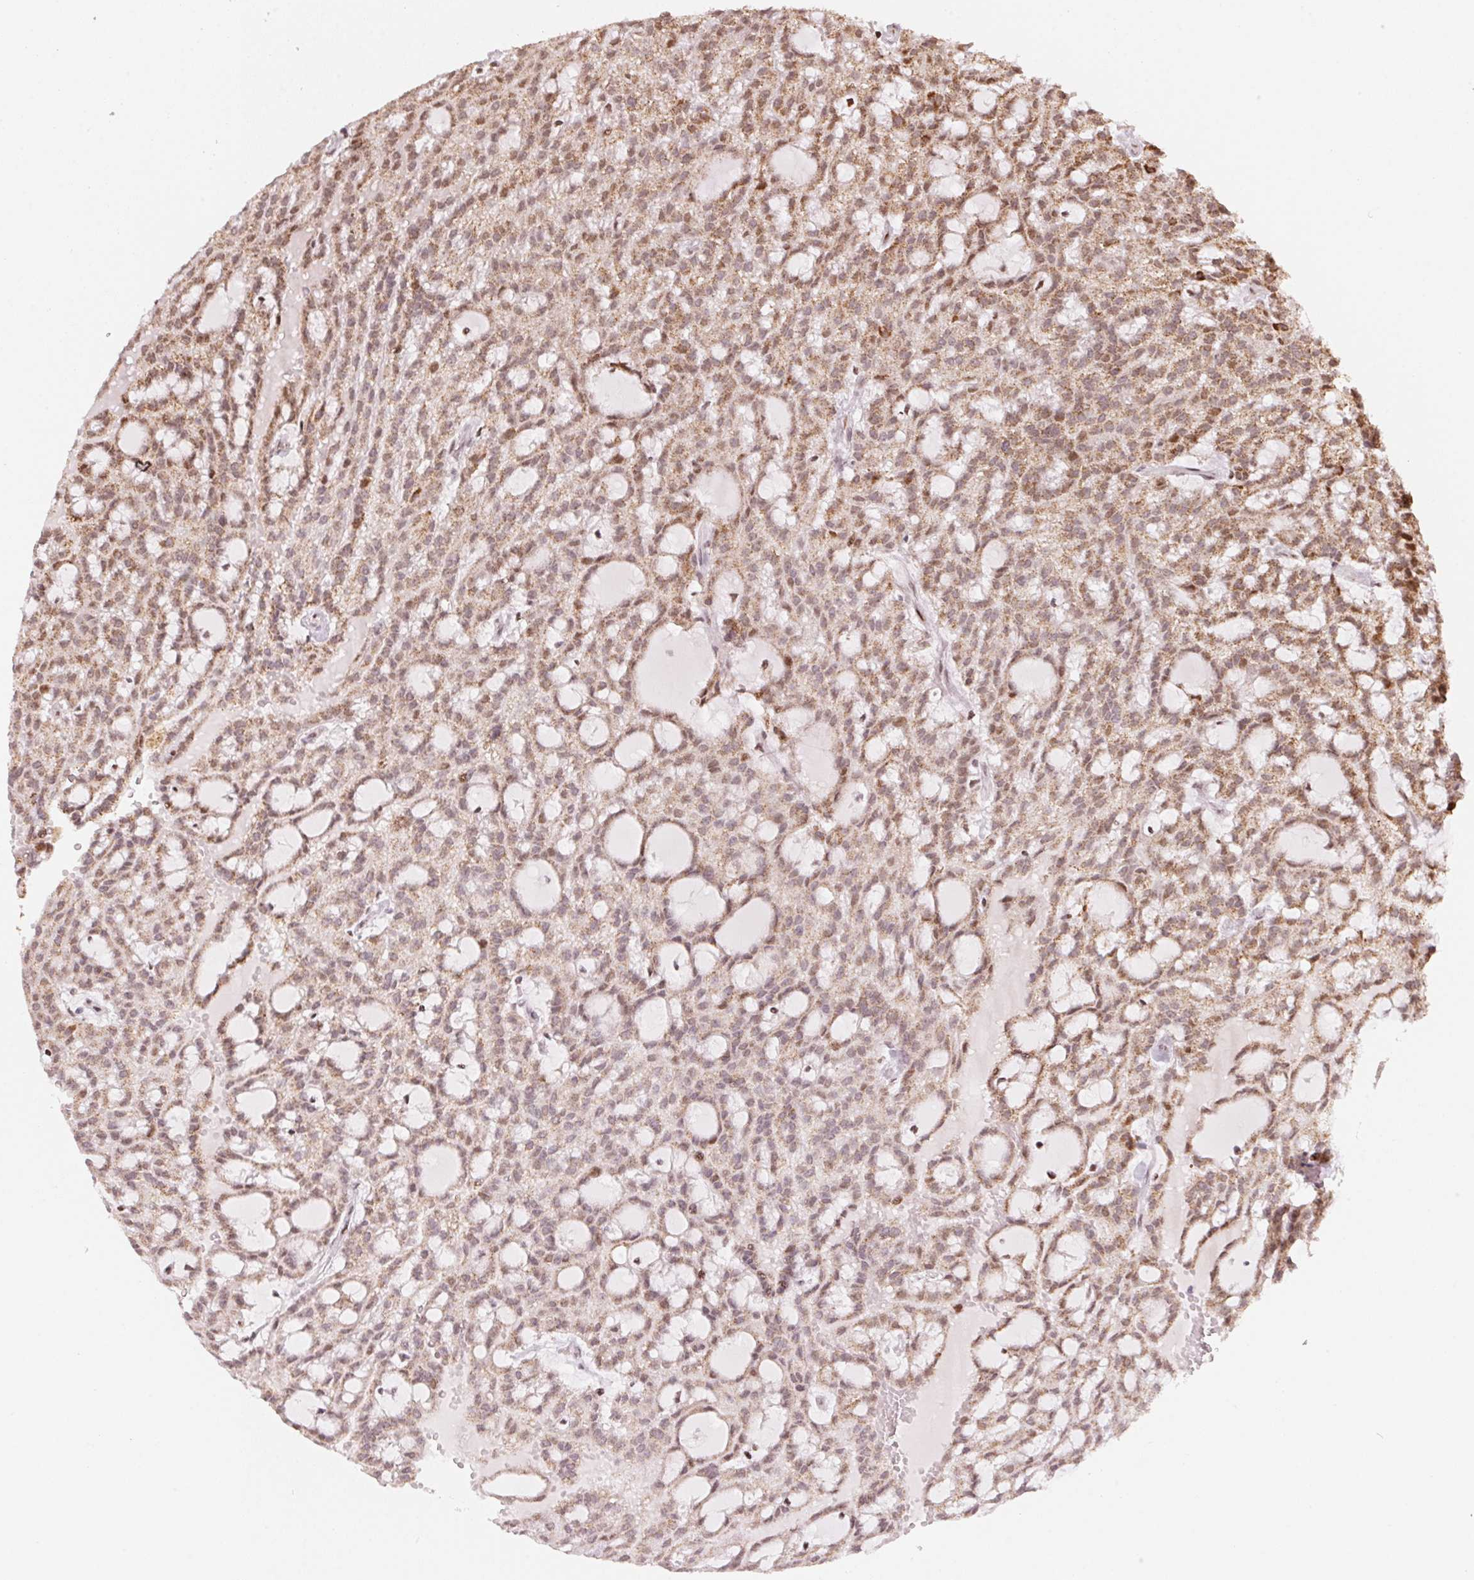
{"staining": {"intensity": "moderate", "quantity": ">75%", "location": "cytoplasmic/membranous,nuclear"}, "tissue": "renal cancer", "cell_type": "Tumor cells", "image_type": "cancer", "snomed": [{"axis": "morphology", "description": "Adenocarcinoma, NOS"}, {"axis": "topography", "description": "Kidney"}], "caption": "Renal cancer (adenocarcinoma) stained for a protein displays moderate cytoplasmic/membranous and nuclear positivity in tumor cells.", "gene": "KAT6A", "patient": {"sex": "male", "age": 63}}